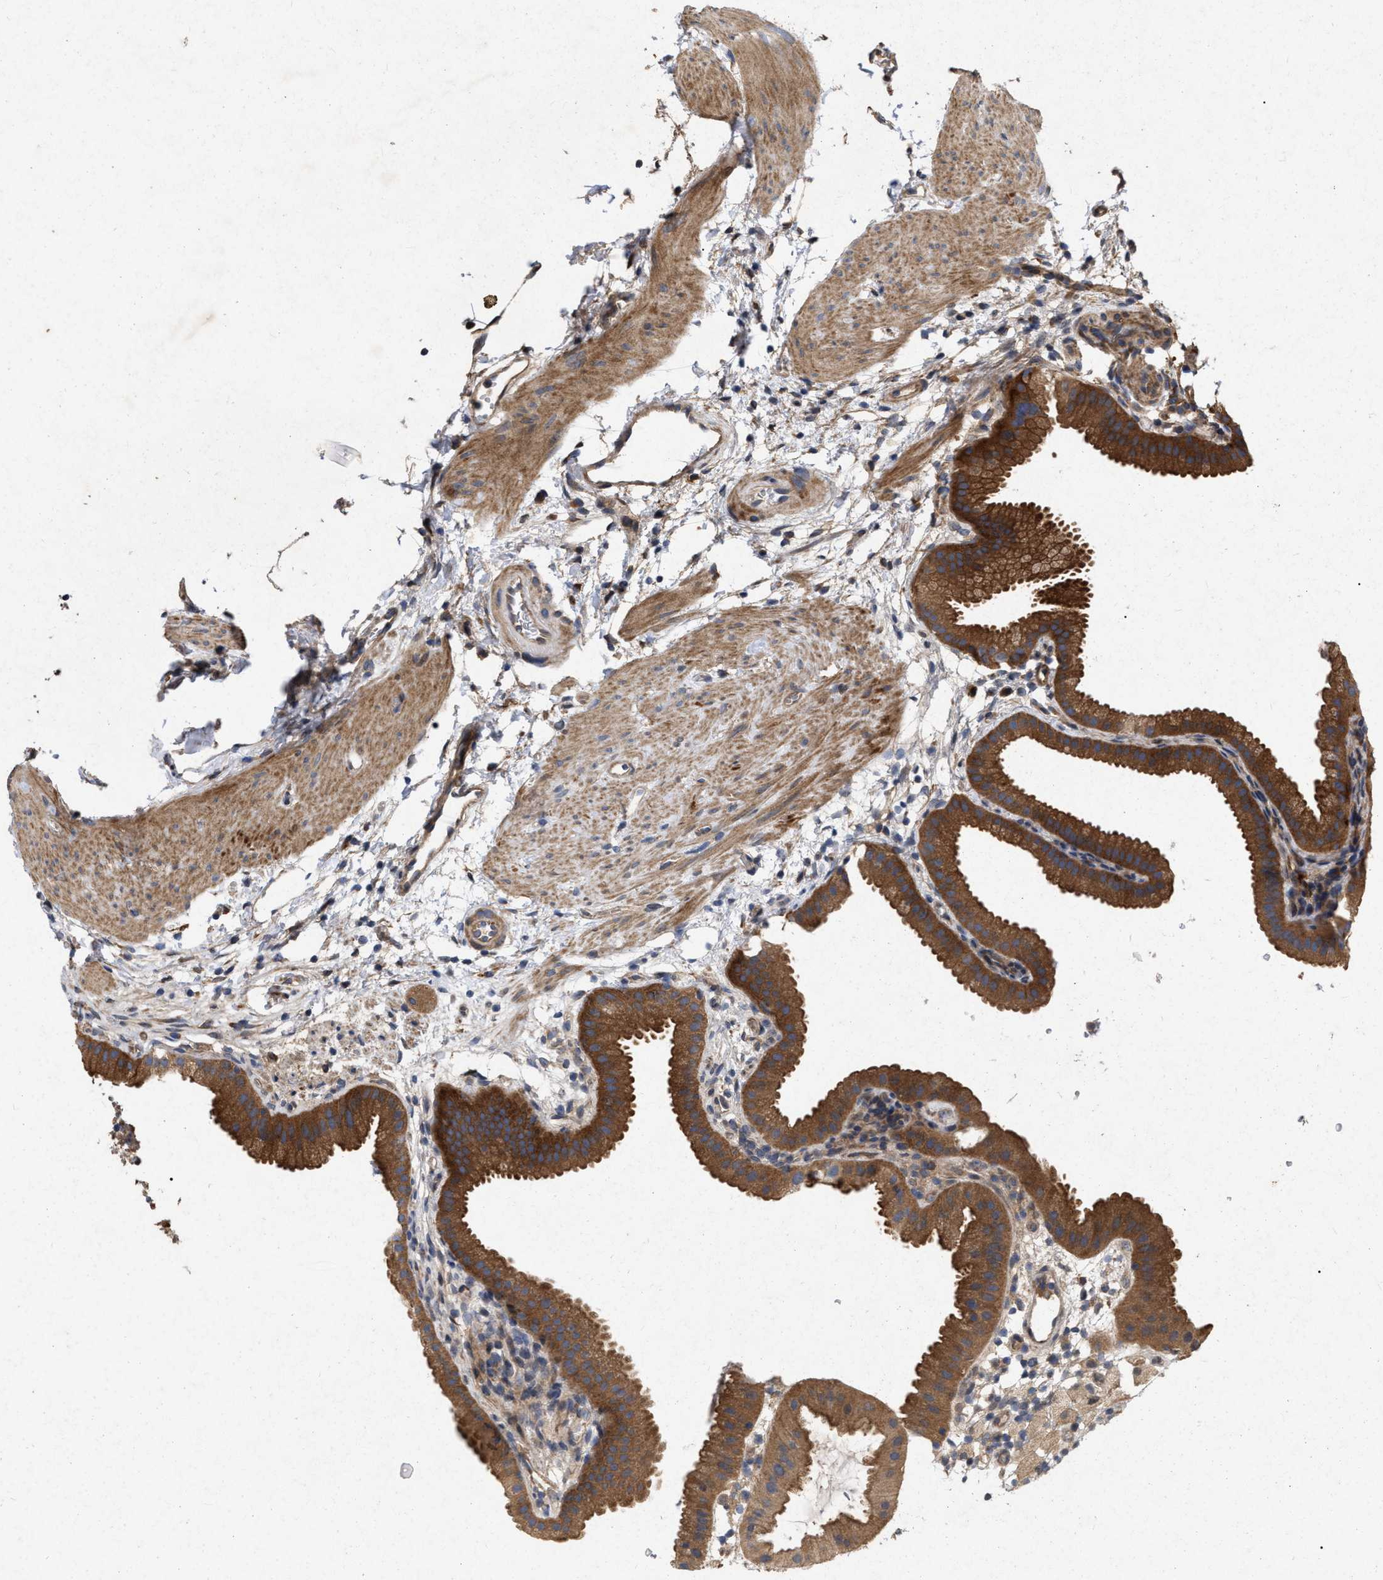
{"staining": {"intensity": "strong", "quantity": ">75%", "location": "cytoplasmic/membranous"}, "tissue": "gallbladder", "cell_type": "Glandular cells", "image_type": "normal", "snomed": [{"axis": "morphology", "description": "Normal tissue, NOS"}, {"axis": "topography", "description": "Gallbladder"}], "caption": "Unremarkable gallbladder exhibits strong cytoplasmic/membranous positivity in approximately >75% of glandular cells, visualized by immunohistochemistry. The protein is stained brown, and the nuclei are stained in blue (DAB IHC with brightfield microscopy, high magnification).", "gene": "CDKN2C", "patient": {"sex": "female", "age": 64}}